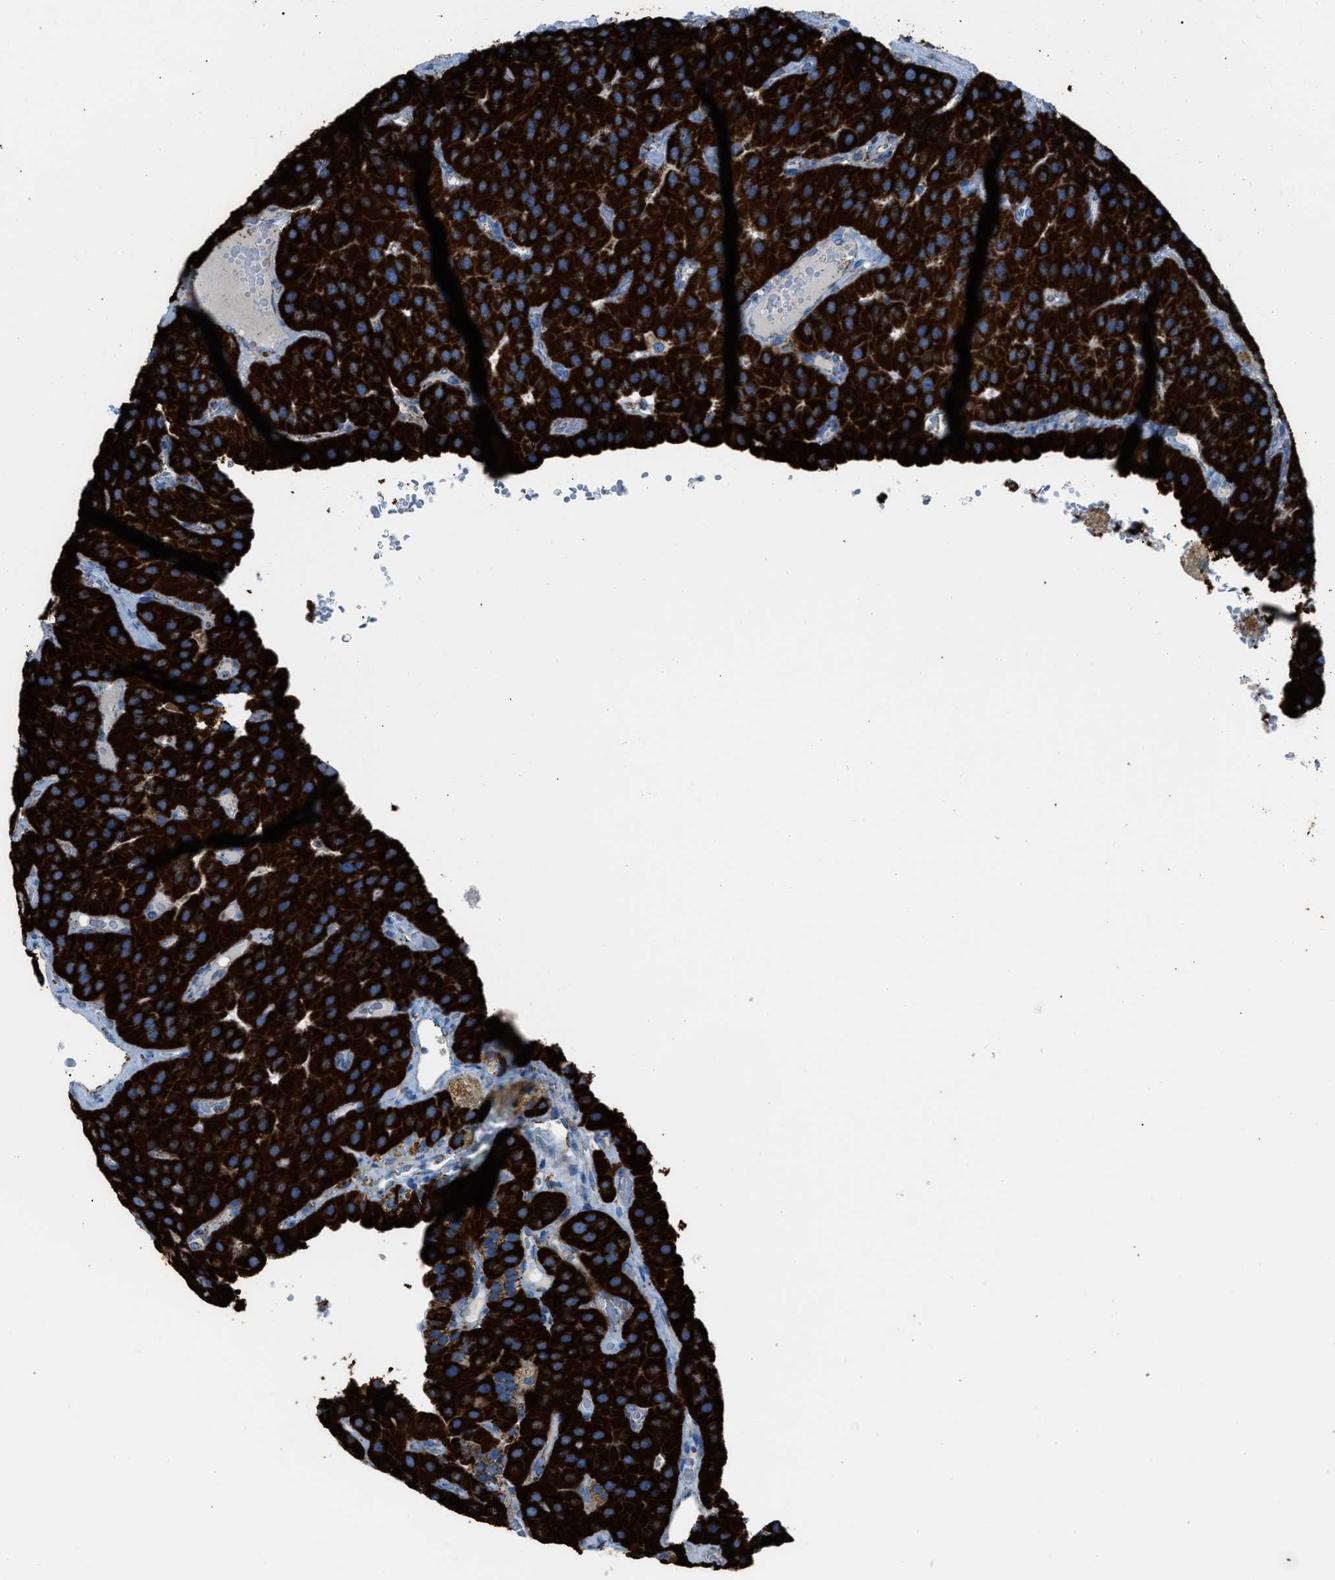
{"staining": {"intensity": "strong", "quantity": ">75%", "location": "cytoplasmic/membranous"}, "tissue": "parathyroid gland", "cell_type": "Glandular cells", "image_type": "normal", "snomed": [{"axis": "morphology", "description": "Normal tissue, NOS"}, {"axis": "morphology", "description": "Adenoma, NOS"}, {"axis": "topography", "description": "Parathyroid gland"}], "caption": "Immunohistochemical staining of unremarkable human parathyroid gland displays high levels of strong cytoplasmic/membranous expression in about >75% of glandular cells. Nuclei are stained in blue.", "gene": "MDH2", "patient": {"sex": "female", "age": 86}}